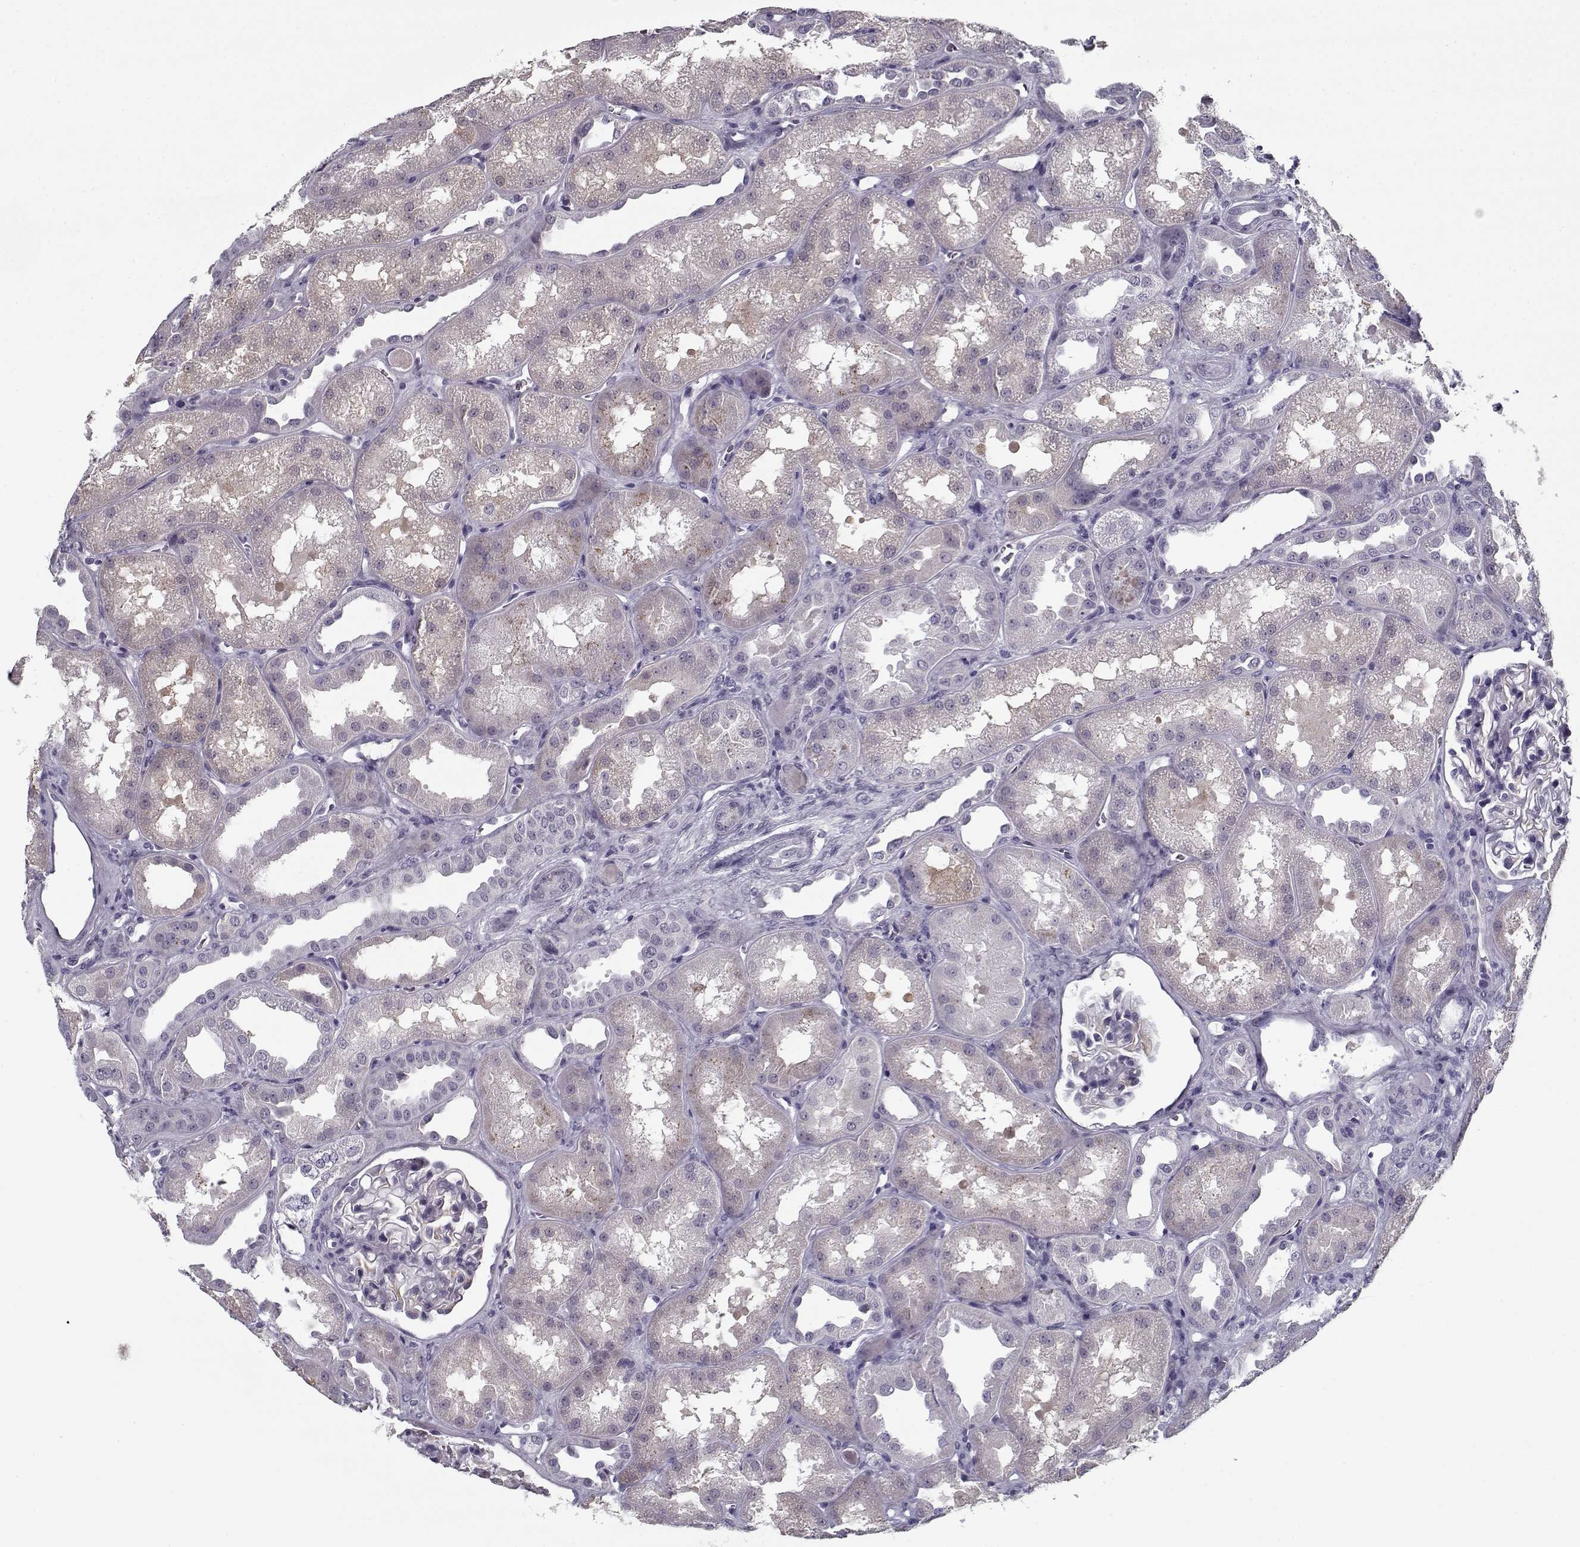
{"staining": {"intensity": "negative", "quantity": "none", "location": "none"}, "tissue": "kidney", "cell_type": "Cells in glomeruli", "image_type": "normal", "snomed": [{"axis": "morphology", "description": "Normal tissue, NOS"}, {"axis": "topography", "description": "Kidney"}], "caption": "Cells in glomeruli are negative for brown protein staining in benign kidney. The staining was performed using DAB to visualize the protein expression in brown, while the nuclei were stained in blue with hematoxylin (Magnification: 20x).", "gene": "SPACA9", "patient": {"sex": "male", "age": 61}}